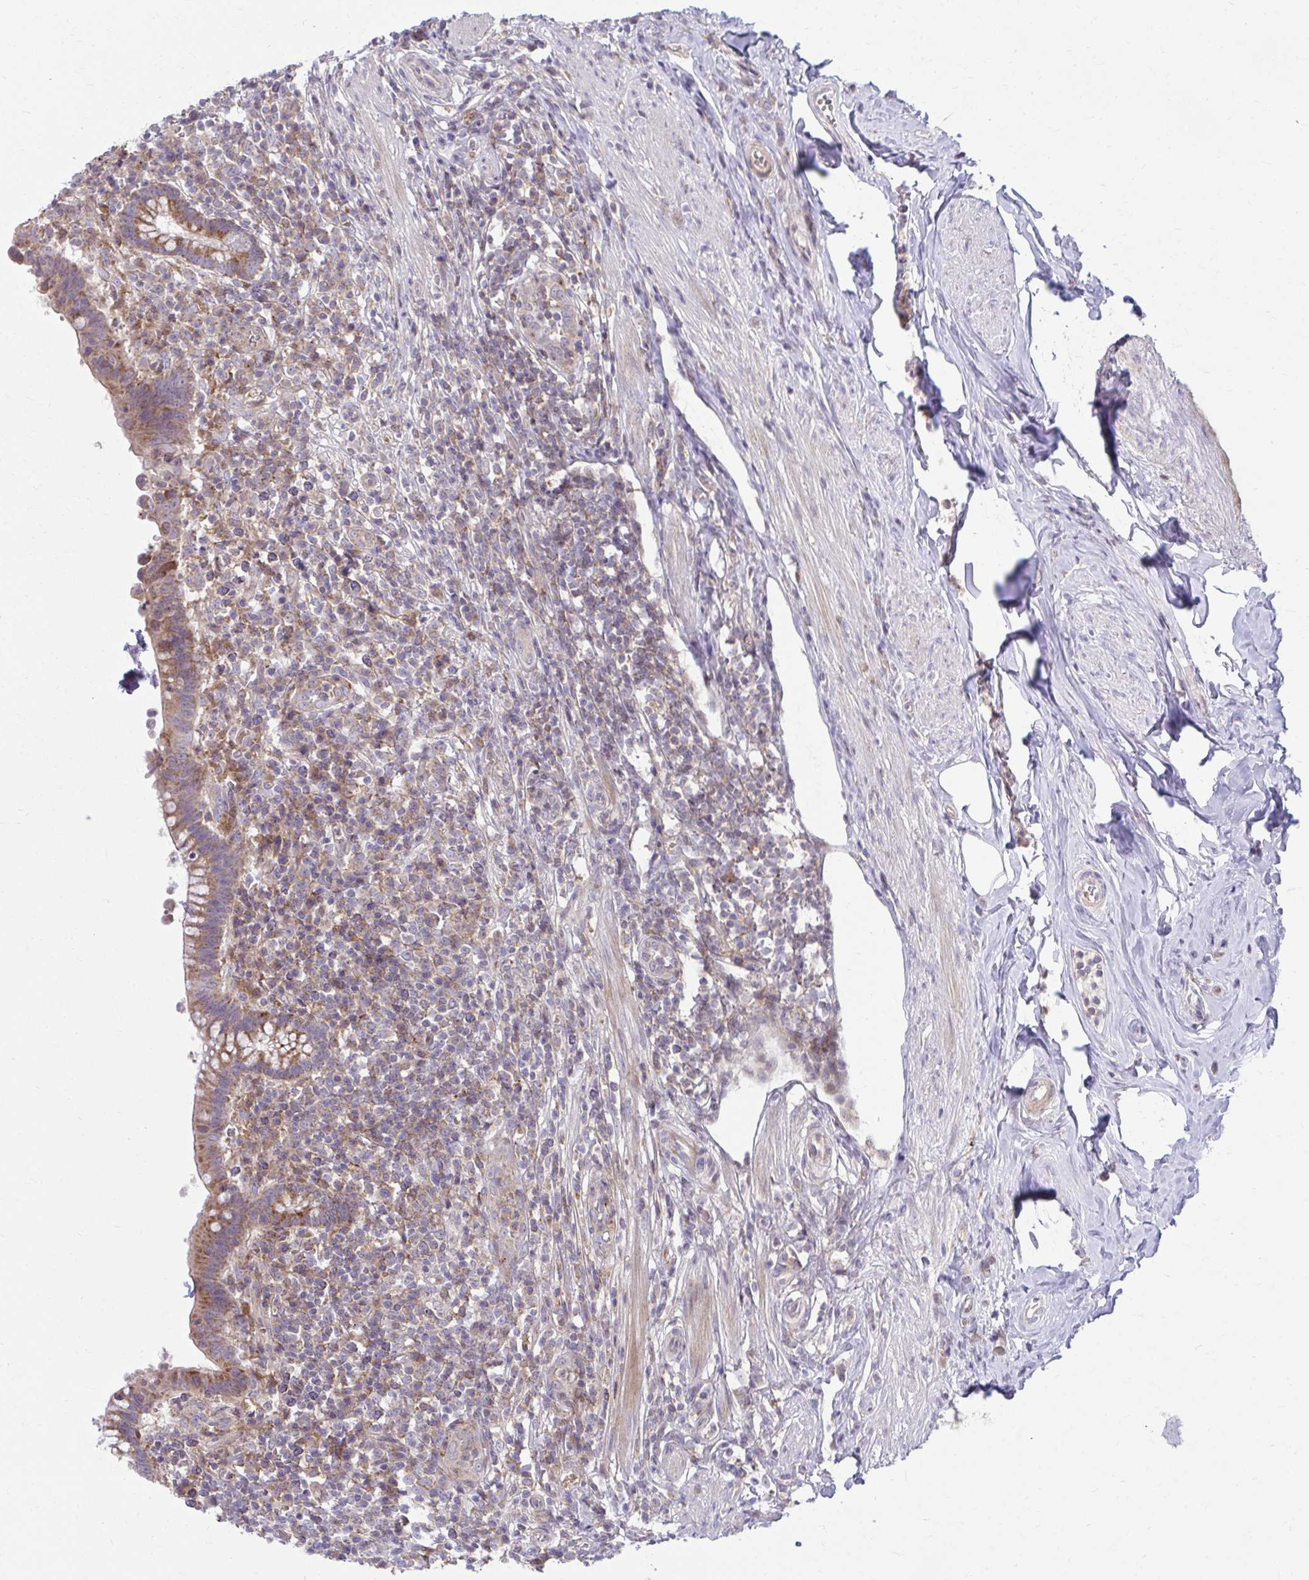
{"staining": {"intensity": "strong", "quantity": ">75%", "location": "cytoplasmic/membranous"}, "tissue": "appendix", "cell_type": "Glandular cells", "image_type": "normal", "snomed": [{"axis": "morphology", "description": "Normal tissue, NOS"}, {"axis": "topography", "description": "Appendix"}], "caption": "This histopathology image demonstrates IHC staining of benign appendix, with high strong cytoplasmic/membranous staining in approximately >75% of glandular cells.", "gene": "C16orf54", "patient": {"sex": "female", "age": 56}}